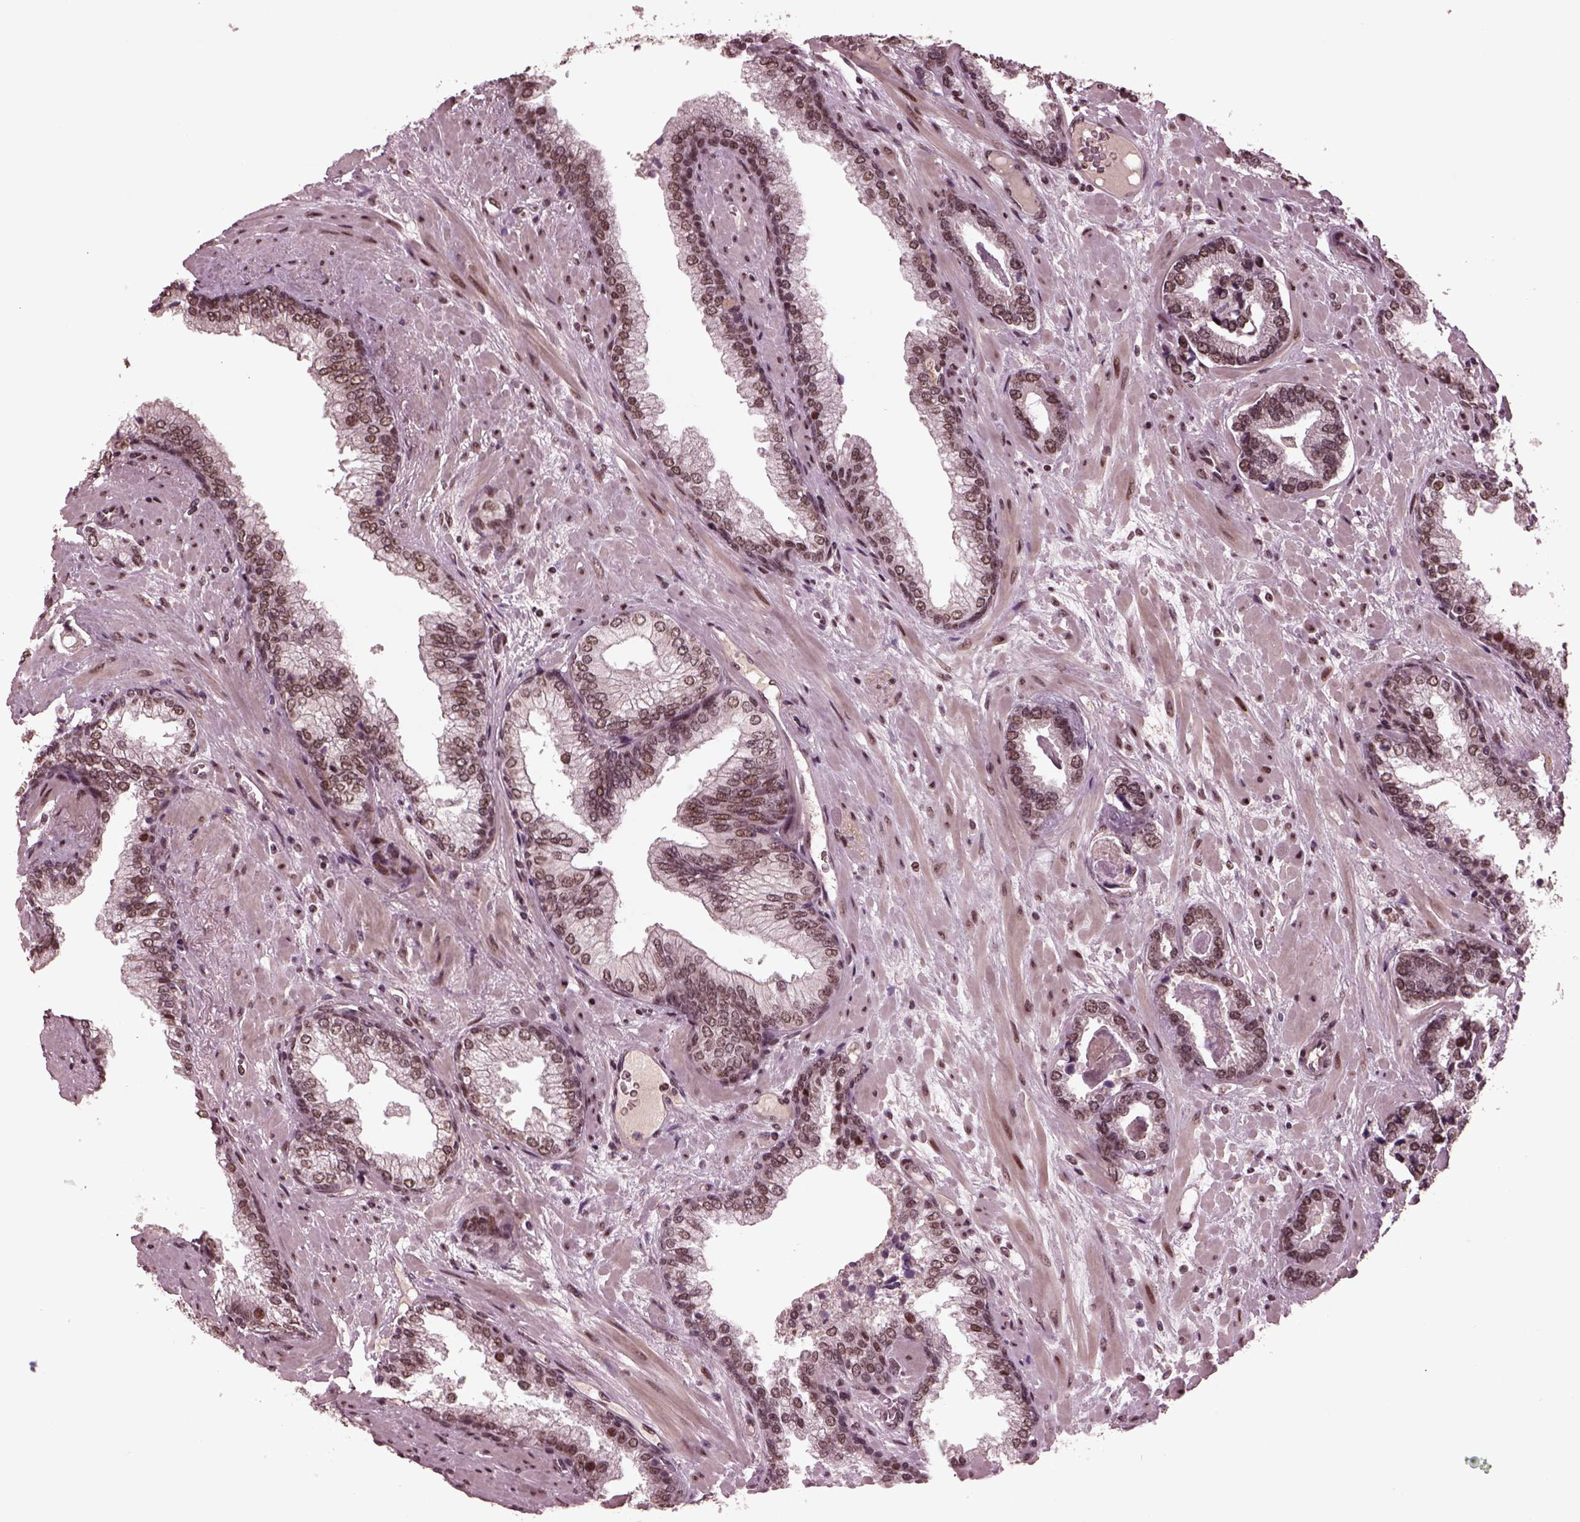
{"staining": {"intensity": "moderate", "quantity": ">75%", "location": "nuclear"}, "tissue": "prostate cancer", "cell_type": "Tumor cells", "image_type": "cancer", "snomed": [{"axis": "morphology", "description": "Adenocarcinoma, Low grade"}, {"axis": "topography", "description": "Prostate"}], "caption": "There is medium levels of moderate nuclear expression in tumor cells of low-grade adenocarcinoma (prostate), as demonstrated by immunohistochemical staining (brown color).", "gene": "NAP1L5", "patient": {"sex": "male", "age": 61}}